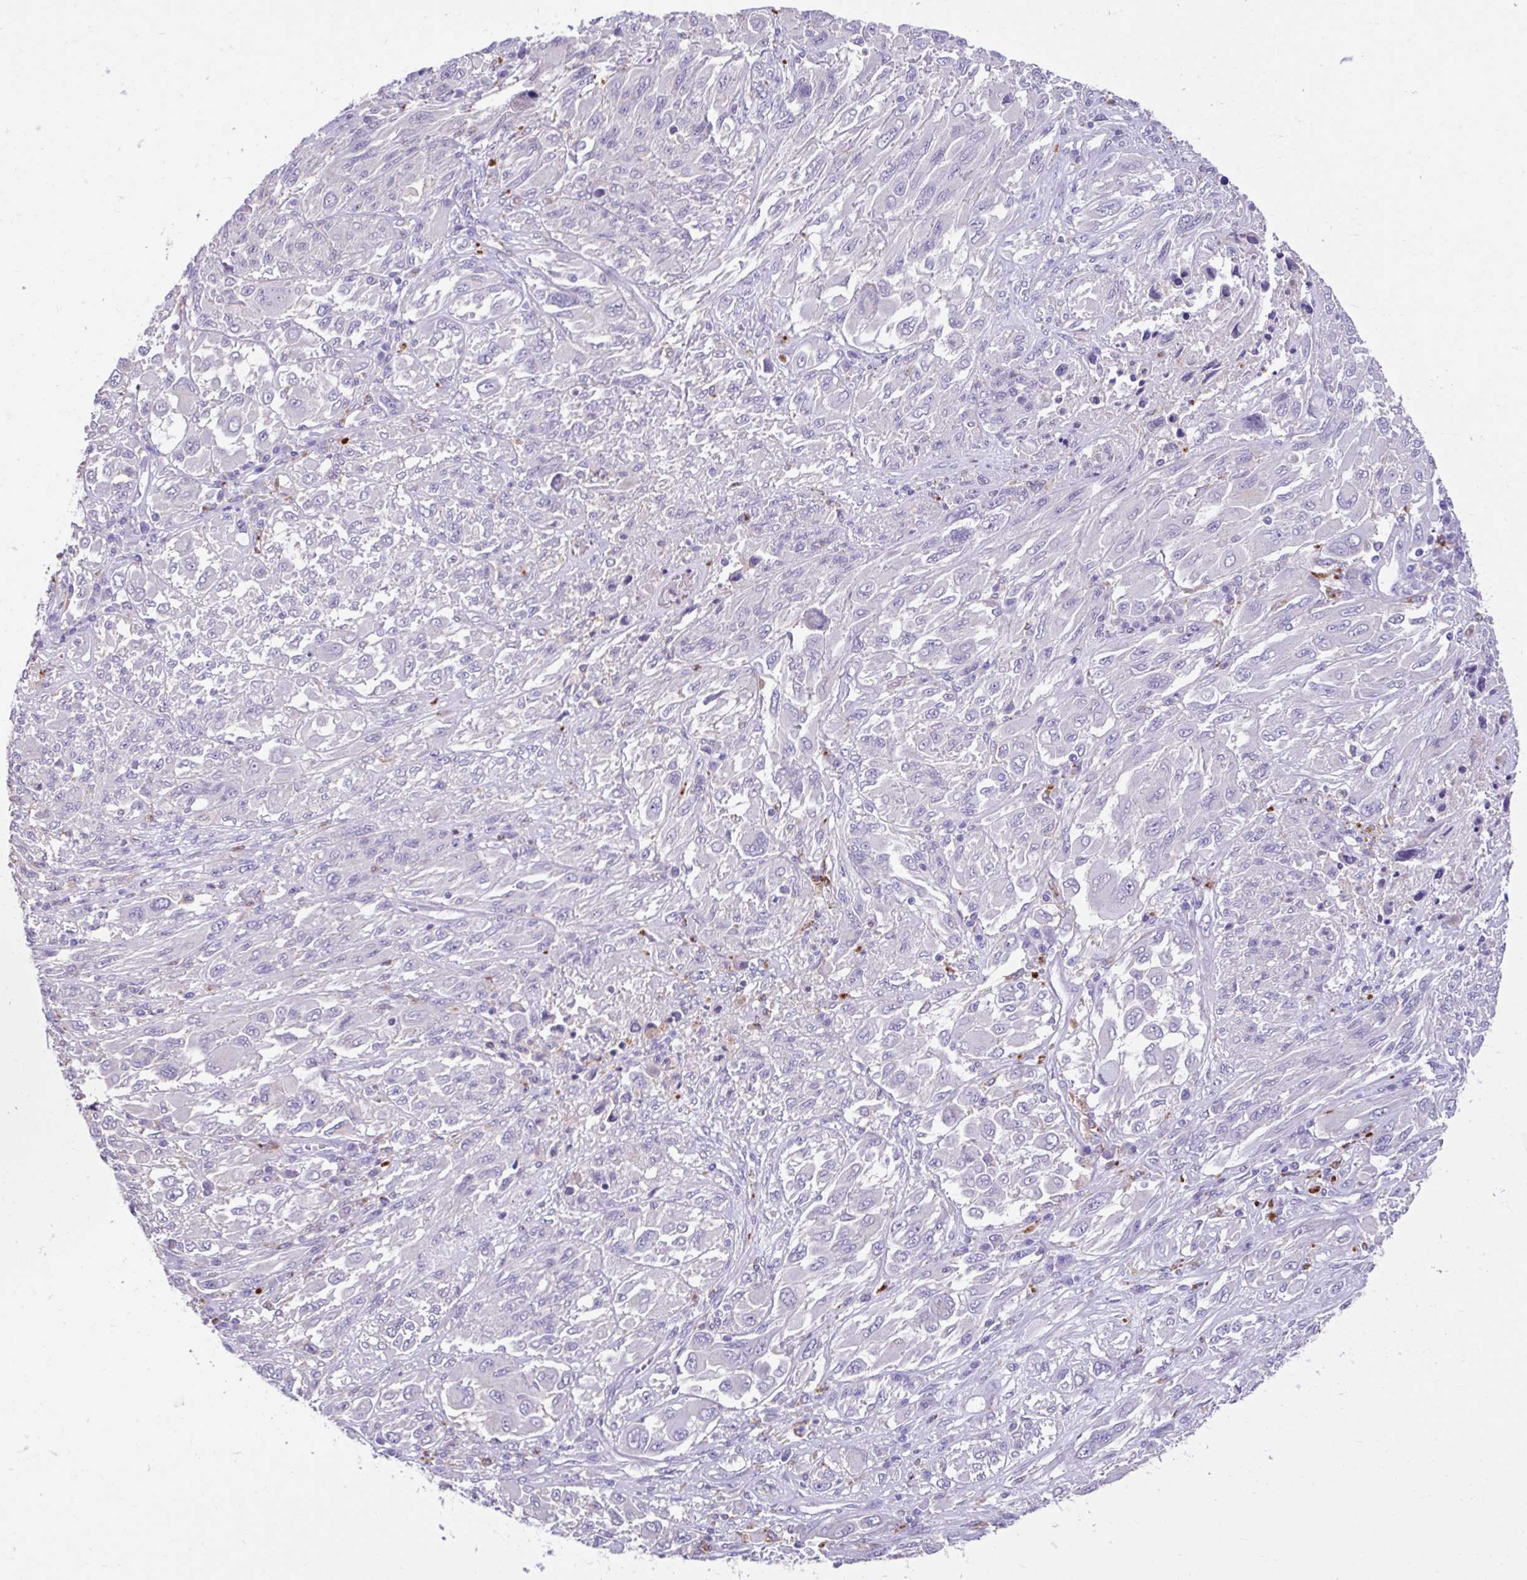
{"staining": {"intensity": "negative", "quantity": "none", "location": "none"}, "tissue": "melanoma", "cell_type": "Tumor cells", "image_type": "cancer", "snomed": [{"axis": "morphology", "description": "Malignant melanoma, NOS"}, {"axis": "topography", "description": "Skin"}], "caption": "Immunohistochemistry histopathology image of neoplastic tissue: human malignant melanoma stained with DAB demonstrates no significant protein staining in tumor cells.", "gene": "ZNF33A", "patient": {"sex": "female", "age": 91}}